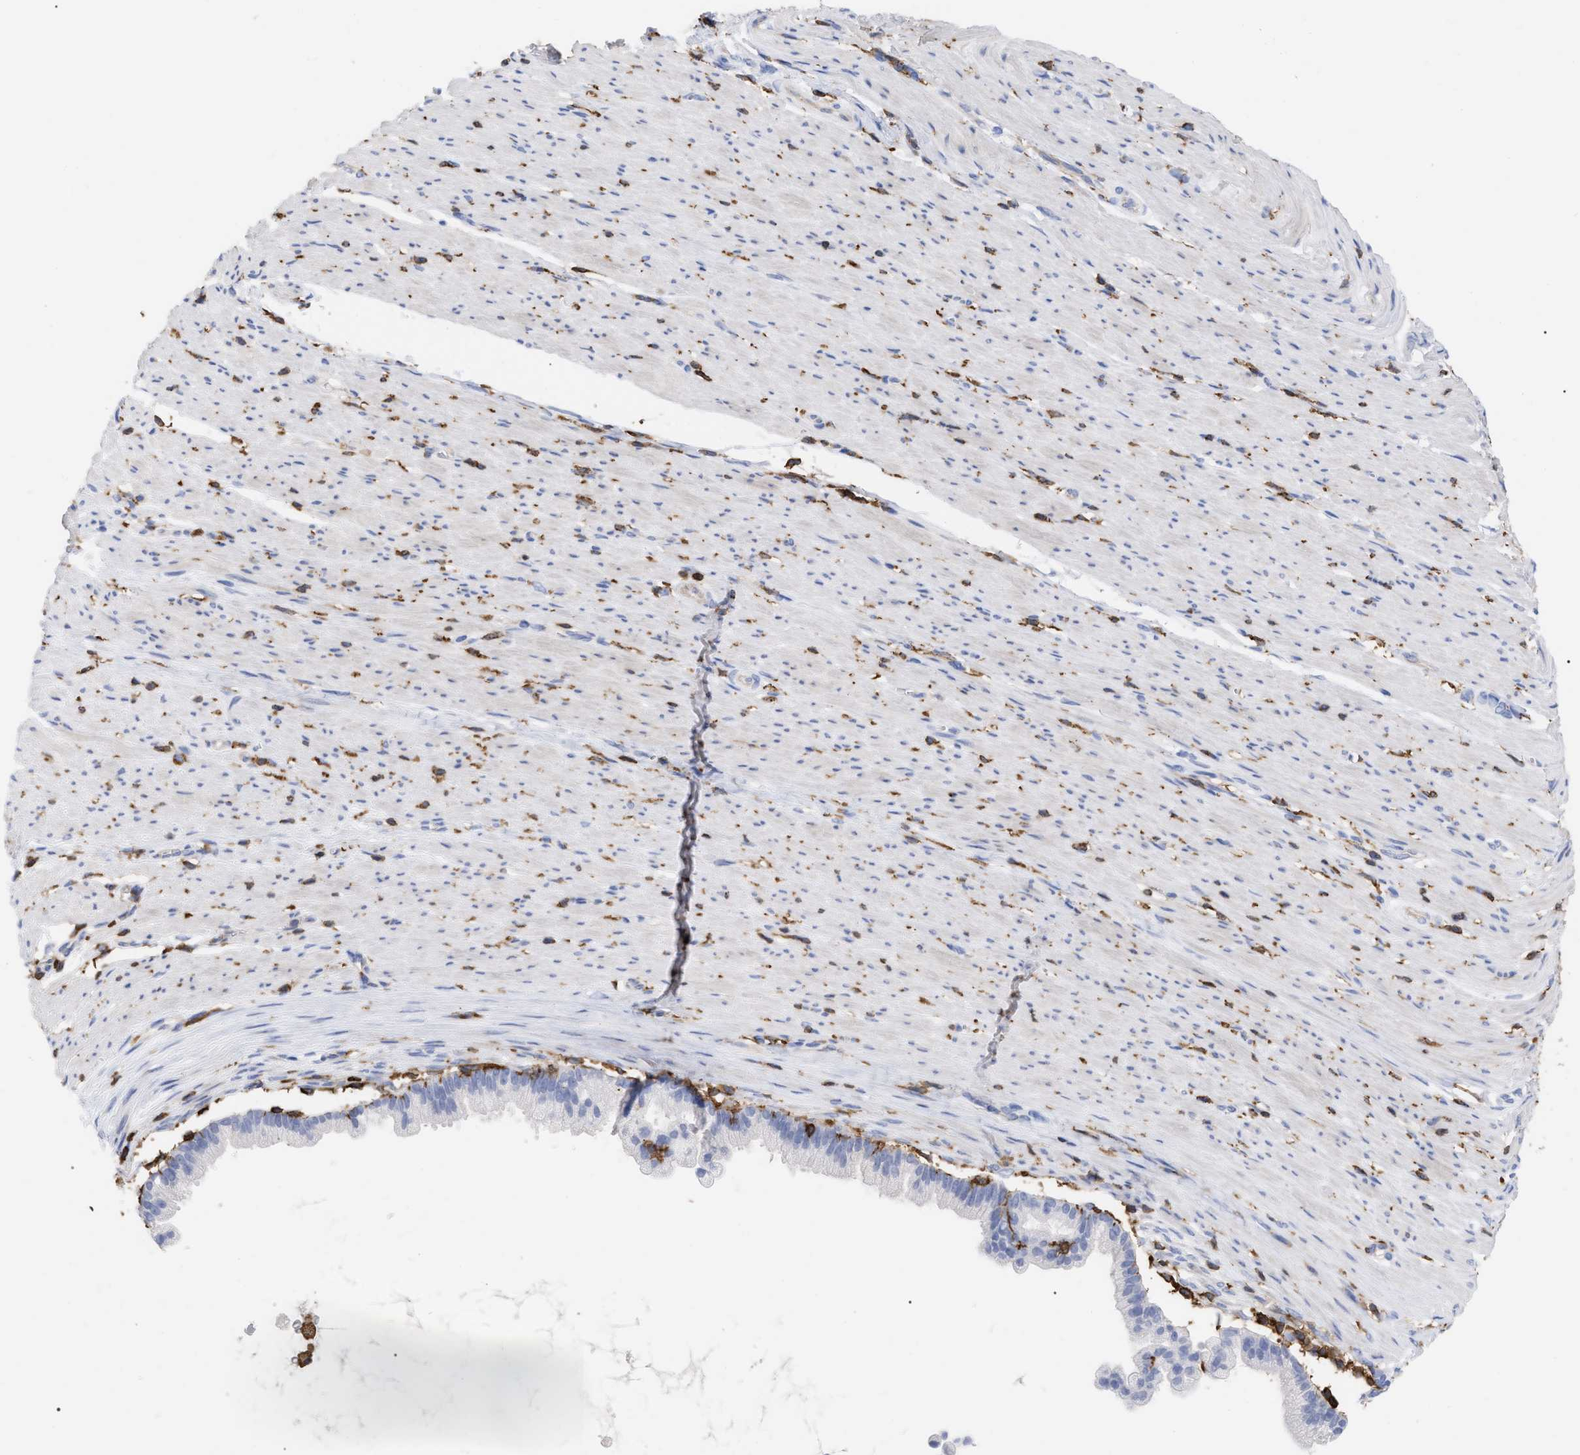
{"staining": {"intensity": "negative", "quantity": "none", "location": "none"}, "tissue": "pancreatic cancer", "cell_type": "Tumor cells", "image_type": "cancer", "snomed": [{"axis": "morphology", "description": "Adenocarcinoma, NOS"}, {"axis": "topography", "description": "Pancreas"}], "caption": "There is no significant positivity in tumor cells of pancreatic adenocarcinoma.", "gene": "HCLS1", "patient": {"sex": "male", "age": 69}}